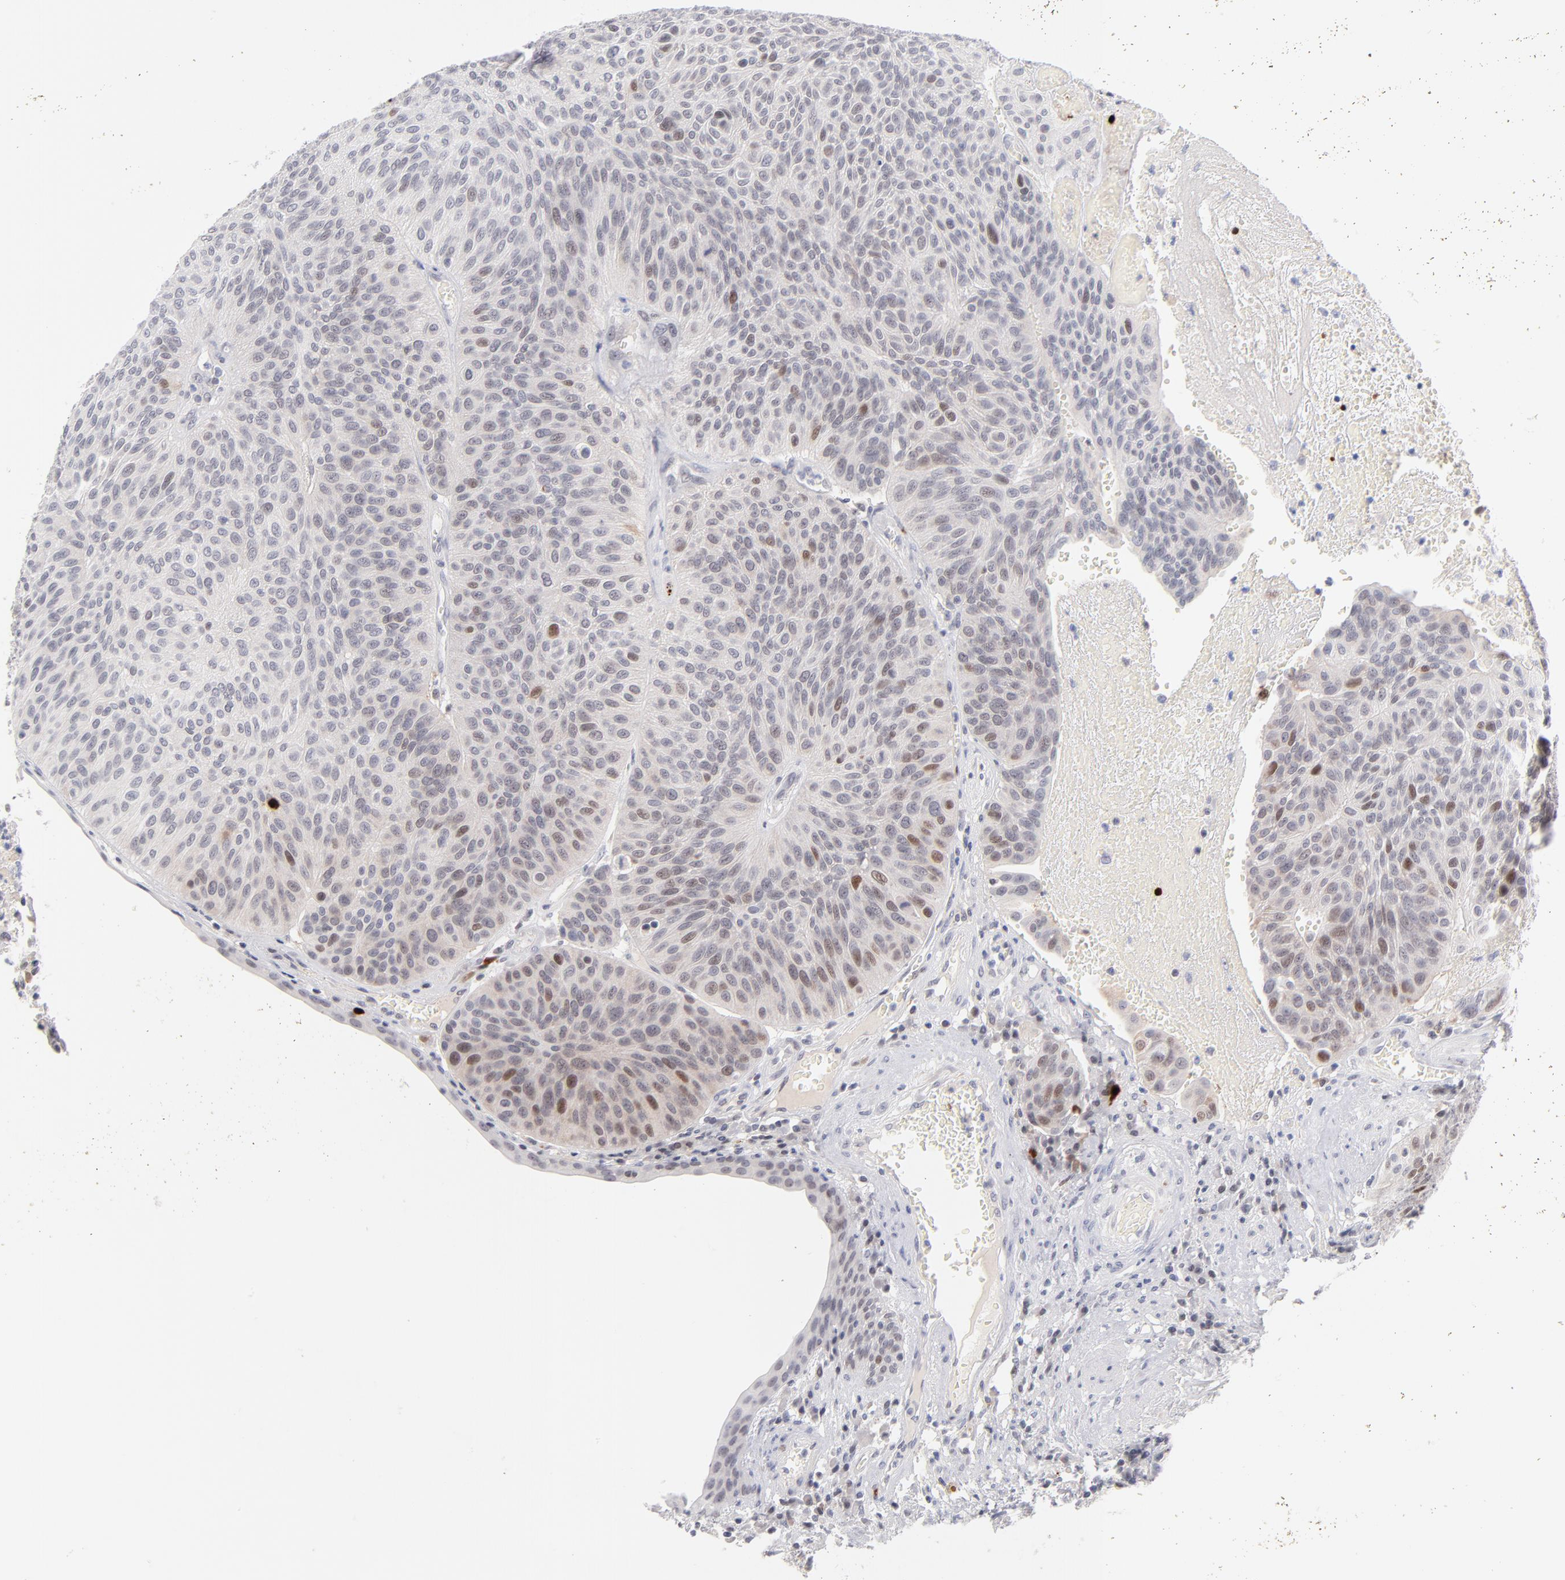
{"staining": {"intensity": "moderate", "quantity": "<25%", "location": "nuclear"}, "tissue": "urothelial cancer", "cell_type": "Tumor cells", "image_type": "cancer", "snomed": [{"axis": "morphology", "description": "Urothelial carcinoma, High grade"}, {"axis": "topography", "description": "Urinary bladder"}], "caption": "A histopathology image of human high-grade urothelial carcinoma stained for a protein exhibits moderate nuclear brown staining in tumor cells. (Stains: DAB in brown, nuclei in blue, Microscopy: brightfield microscopy at high magnification).", "gene": "PARP1", "patient": {"sex": "male", "age": 66}}